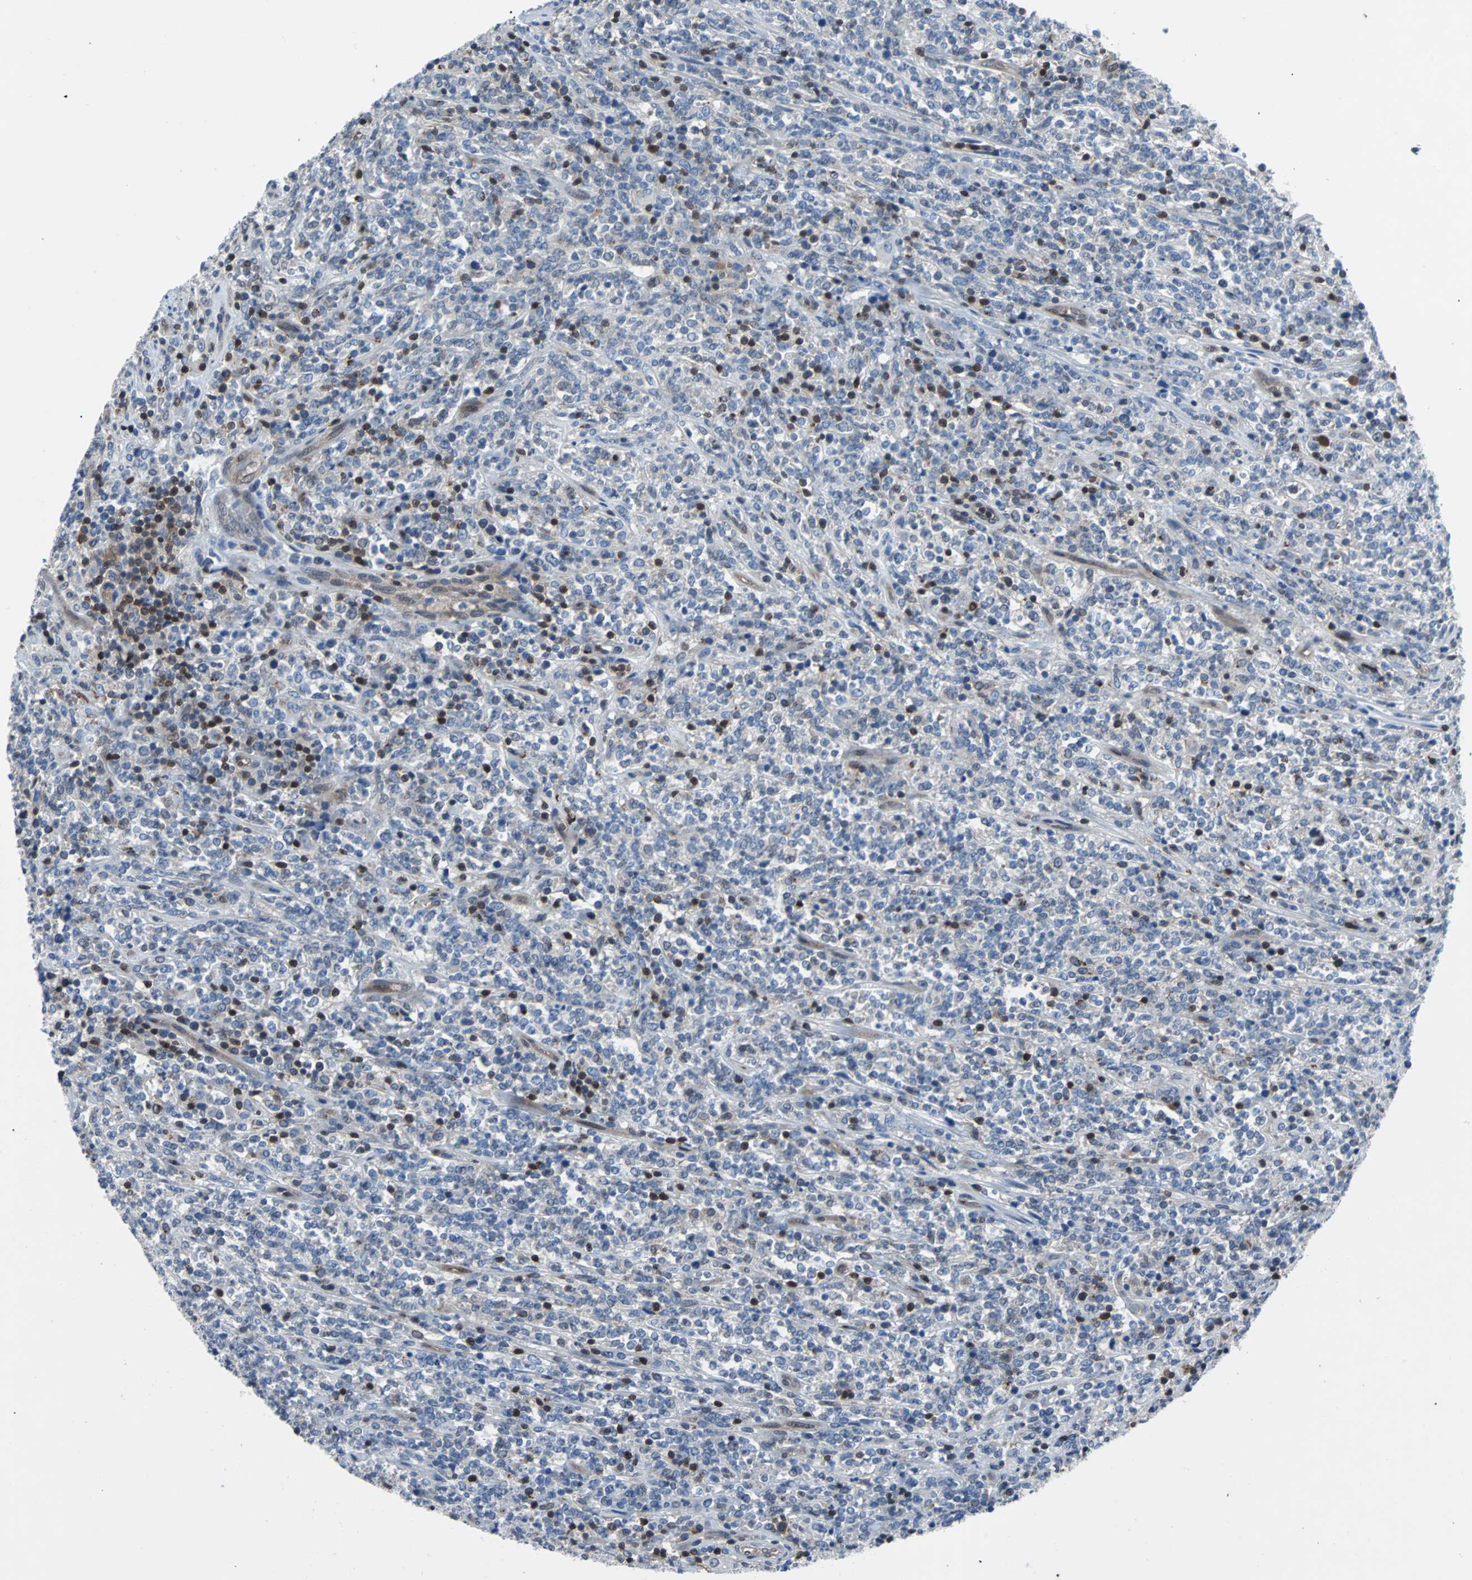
{"staining": {"intensity": "moderate", "quantity": "<25%", "location": "nuclear"}, "tissue": "lymphoma", "cell_type": "Tumor cells", "image_type": "cancer", "snomed": [{"axis": "morphology", "description": "Malignant lymphoma, non-Hodgkin's type, High grade"}, {"axis": "topography", "description": "Soft tissue"}], "caption": "Protein analysis of high-grade malignant lymphoma, non-Hodgkin's type tissue exhibits moderate nuclear staining in approximately <25% of tumor cells. Nuclei are stained in blue.", "gene": "MAP2K6", "patient": {"sex": "male", "age": 18}}